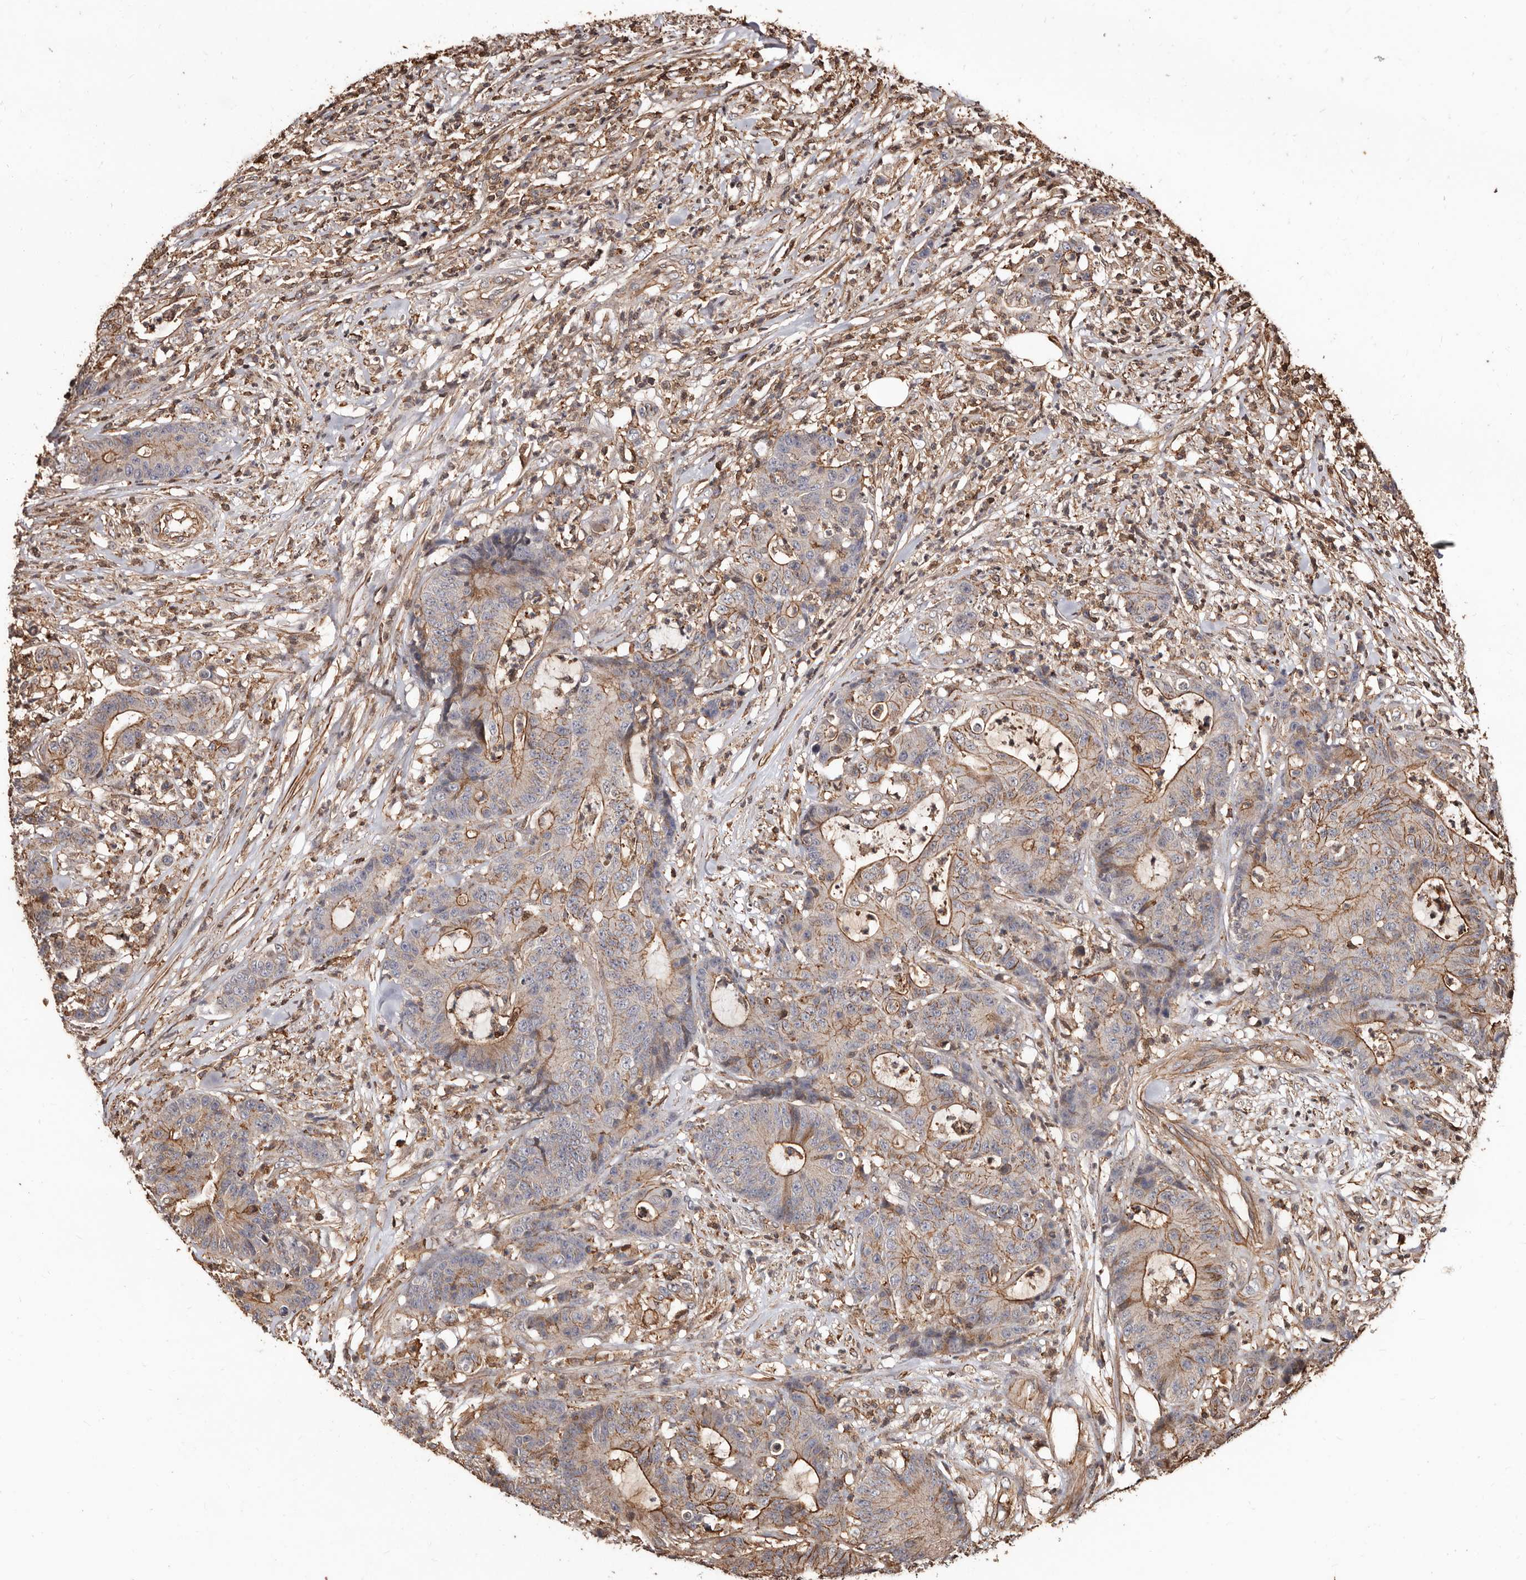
{"staining": {"intensity": "moderate", "quantity": "25%-75%", "location": "cytoplasmic/membranous"}, "tissue": "colorectal cancer", "cell_type": "Tumor cells", "image_type": "cancer", "snomed": [{"axis": "morphology", "description": "Adenocarcinoma, NOS"}, {"axis": "topography", "description": "Colon"}], "caption": "Immunohistochemistry staining of adenocarcinoma (colorectal), which reveals medium levels of moderate cytoplasmic/membranous expression in about 25%-75% of tumor cells indicating moderate cytoplasmic/membranous protein positivity. The staining was performed using DAB (3,3'-diaminobenzidine) (brown) for protein detection and nuclei were counterstained in hematoxylin (blue).", "gene": "GSK3A", "patient": {"sex": "female", "age": 84}}